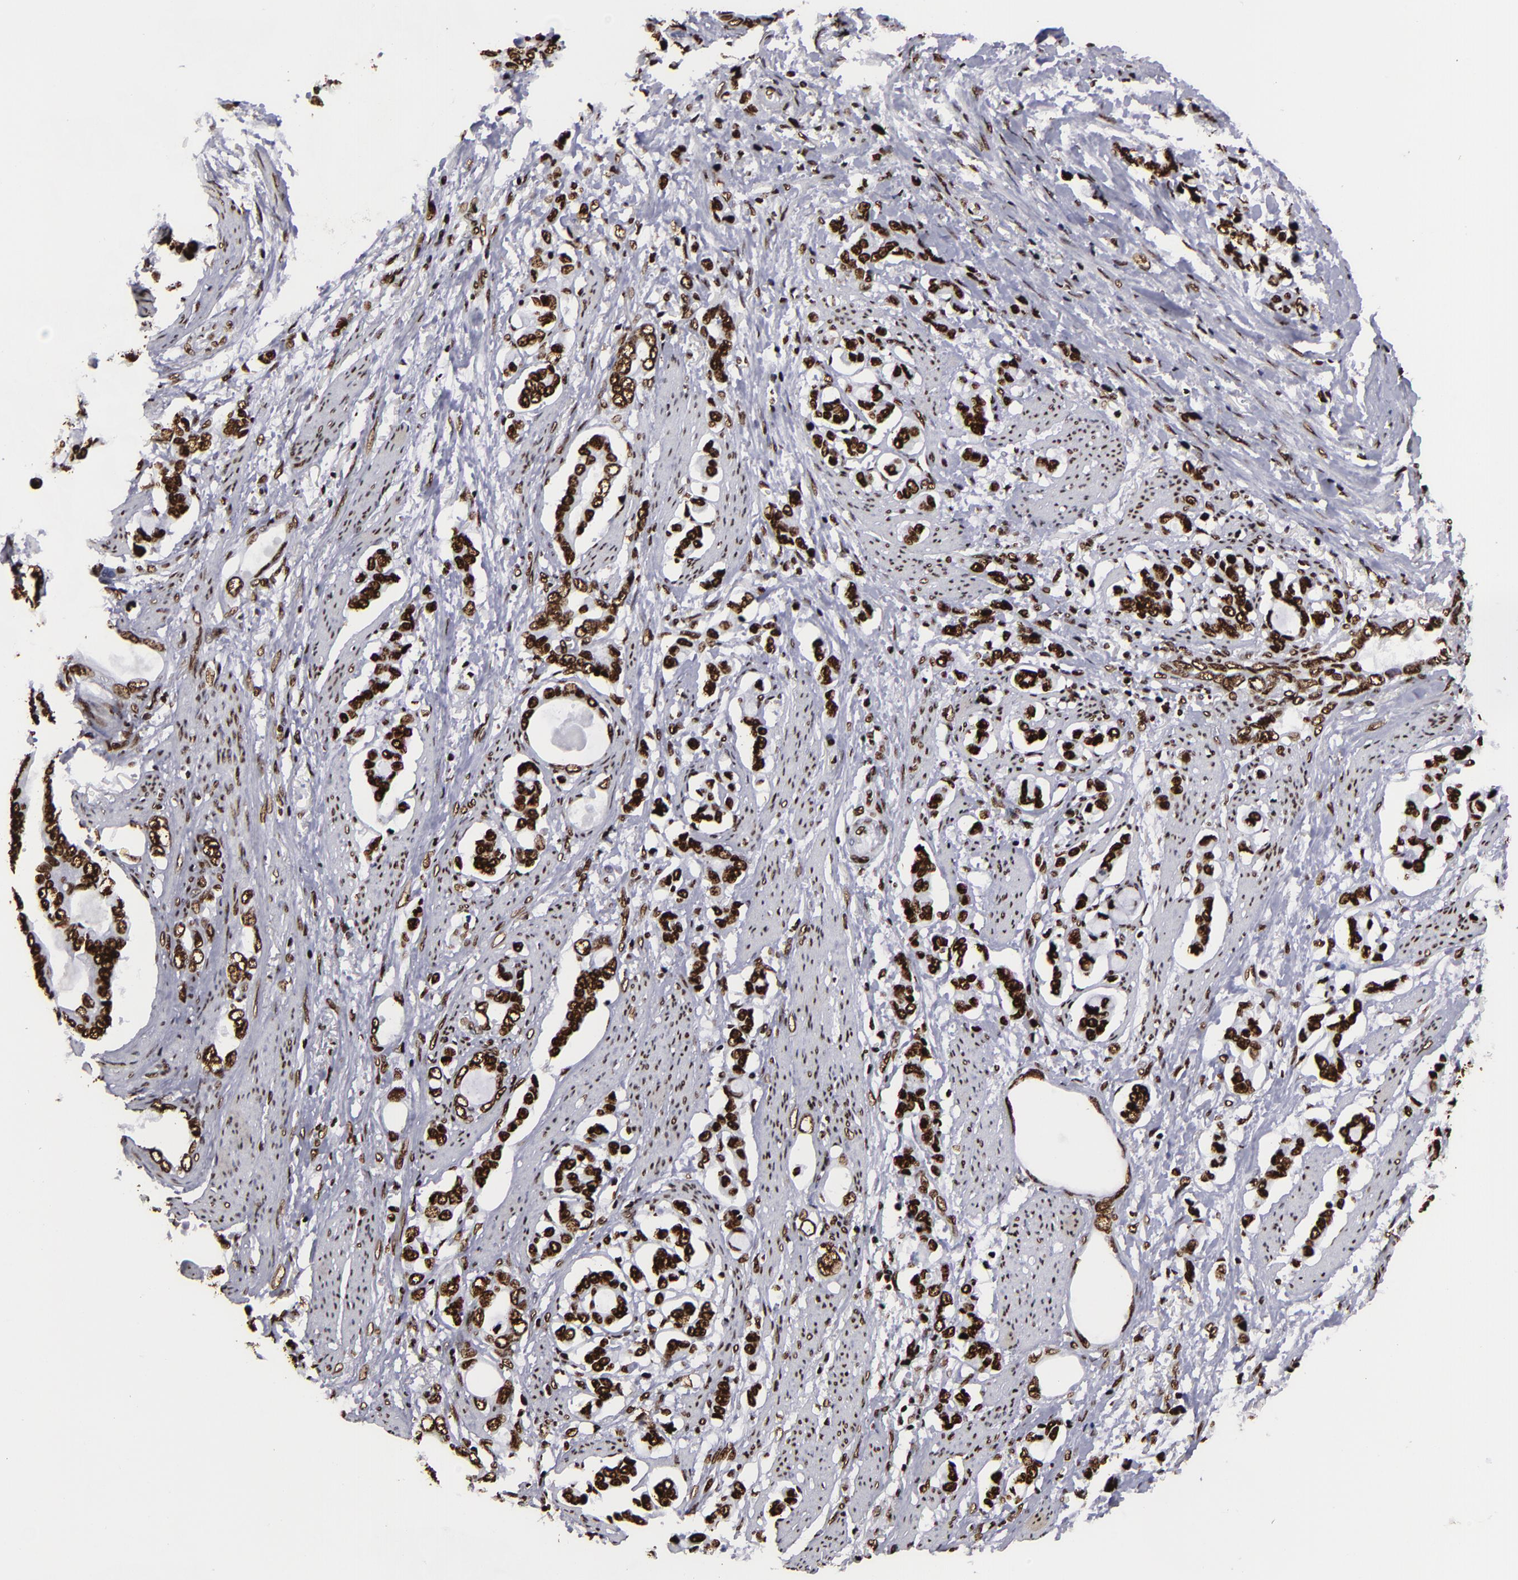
{"staining": {"intensity": "strong", "quantity": ">75%", "location": "nuclear"}, "tissue": "stomach cancer", "cell_type": "Tumor cells", "image_type": "cancer", "snomed": [{"axis": "morphology", "description": "Adenocarcinoma, NOS"}, {"axis": "topography", "description": "Stomach"}], "caption": "Immunohistochemical staining of human stomach adenocarcinoma exhibits high levels of strong nuclear protein expression in approximately >75% of tumor cells. (IHC, brightfield microscopy, high magnification).", "gene": "SAFB", "patient": {"sex": "male", "age": 78}}